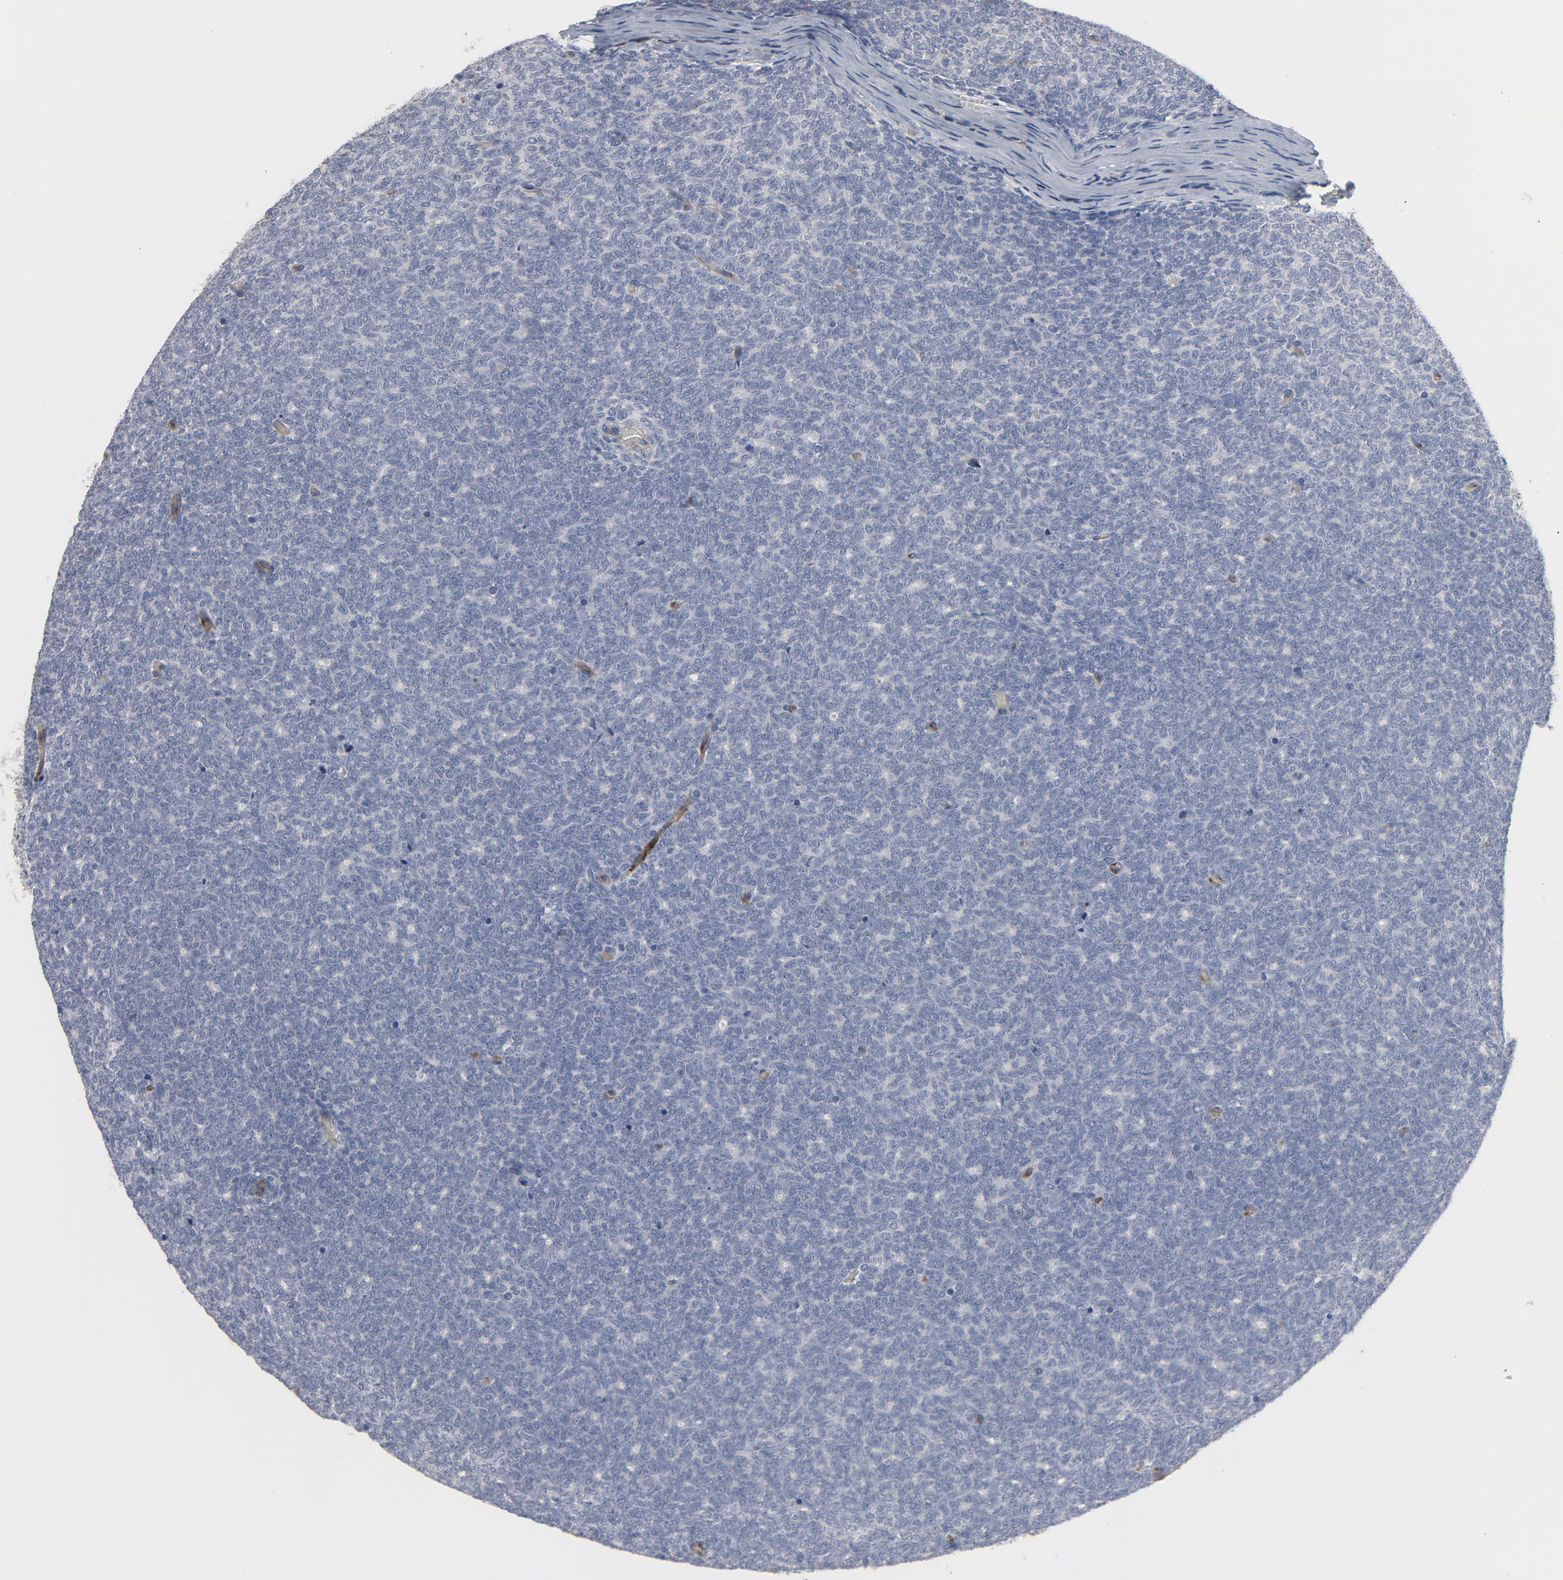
{"staining": {"intensity": "negative", "quantity": "none", "location": "none"}, "tissue": "renal cancer", "cell_type": "Tumor cells", "image_type": "cancer", "snomed": [{"axis": "morphology", "description": "Neoplasm, malignant, NOS"}, {"axis": "topography", "description": "Kidney"}], "caption": "Tumor cells are negative for brown protein staining in renal cancer.", "gene": "KDR", "patient": {"sex": "male", "age": 28}}